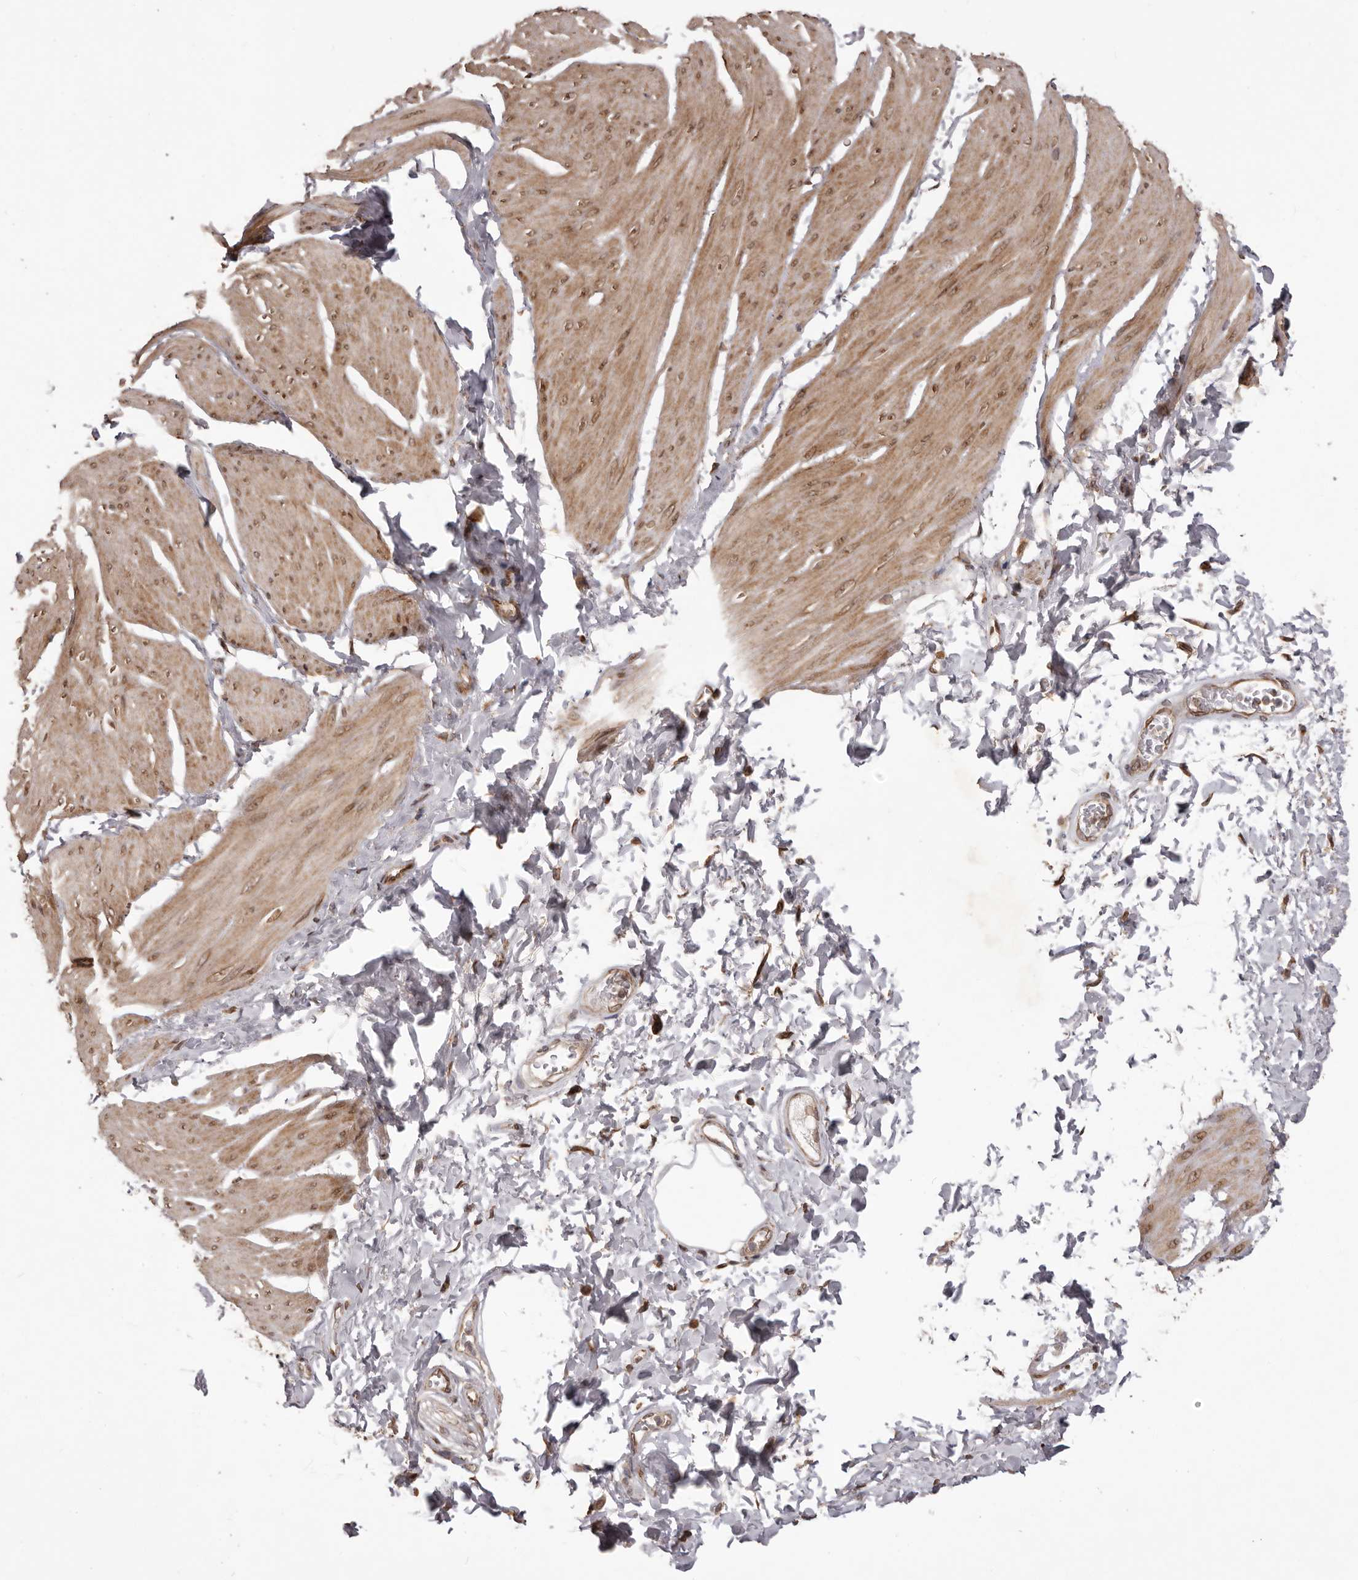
{"staining": {"intensity": "moderate", "quantity": ">75%", "location": "cytoplasmic/membranous,nuclear"}, "tissue": "smooth muscle", "cell_type": "Smooth muscle cells", "image_type": "normal", "snomed": [{"axis": "morphology", "description": "Urothelial carcinoma, High grade"}, {"axis": "topography", "description": "Urinary bladder"}], "caption": "Smooth muscle stained with immunohistochemistry displays moderate cytoplasmic/membranous,nuclear expression in about >75% of smooth muscle cells.", "gene": "CHRM2", "patient": {"sex": "male", "age": 46}}